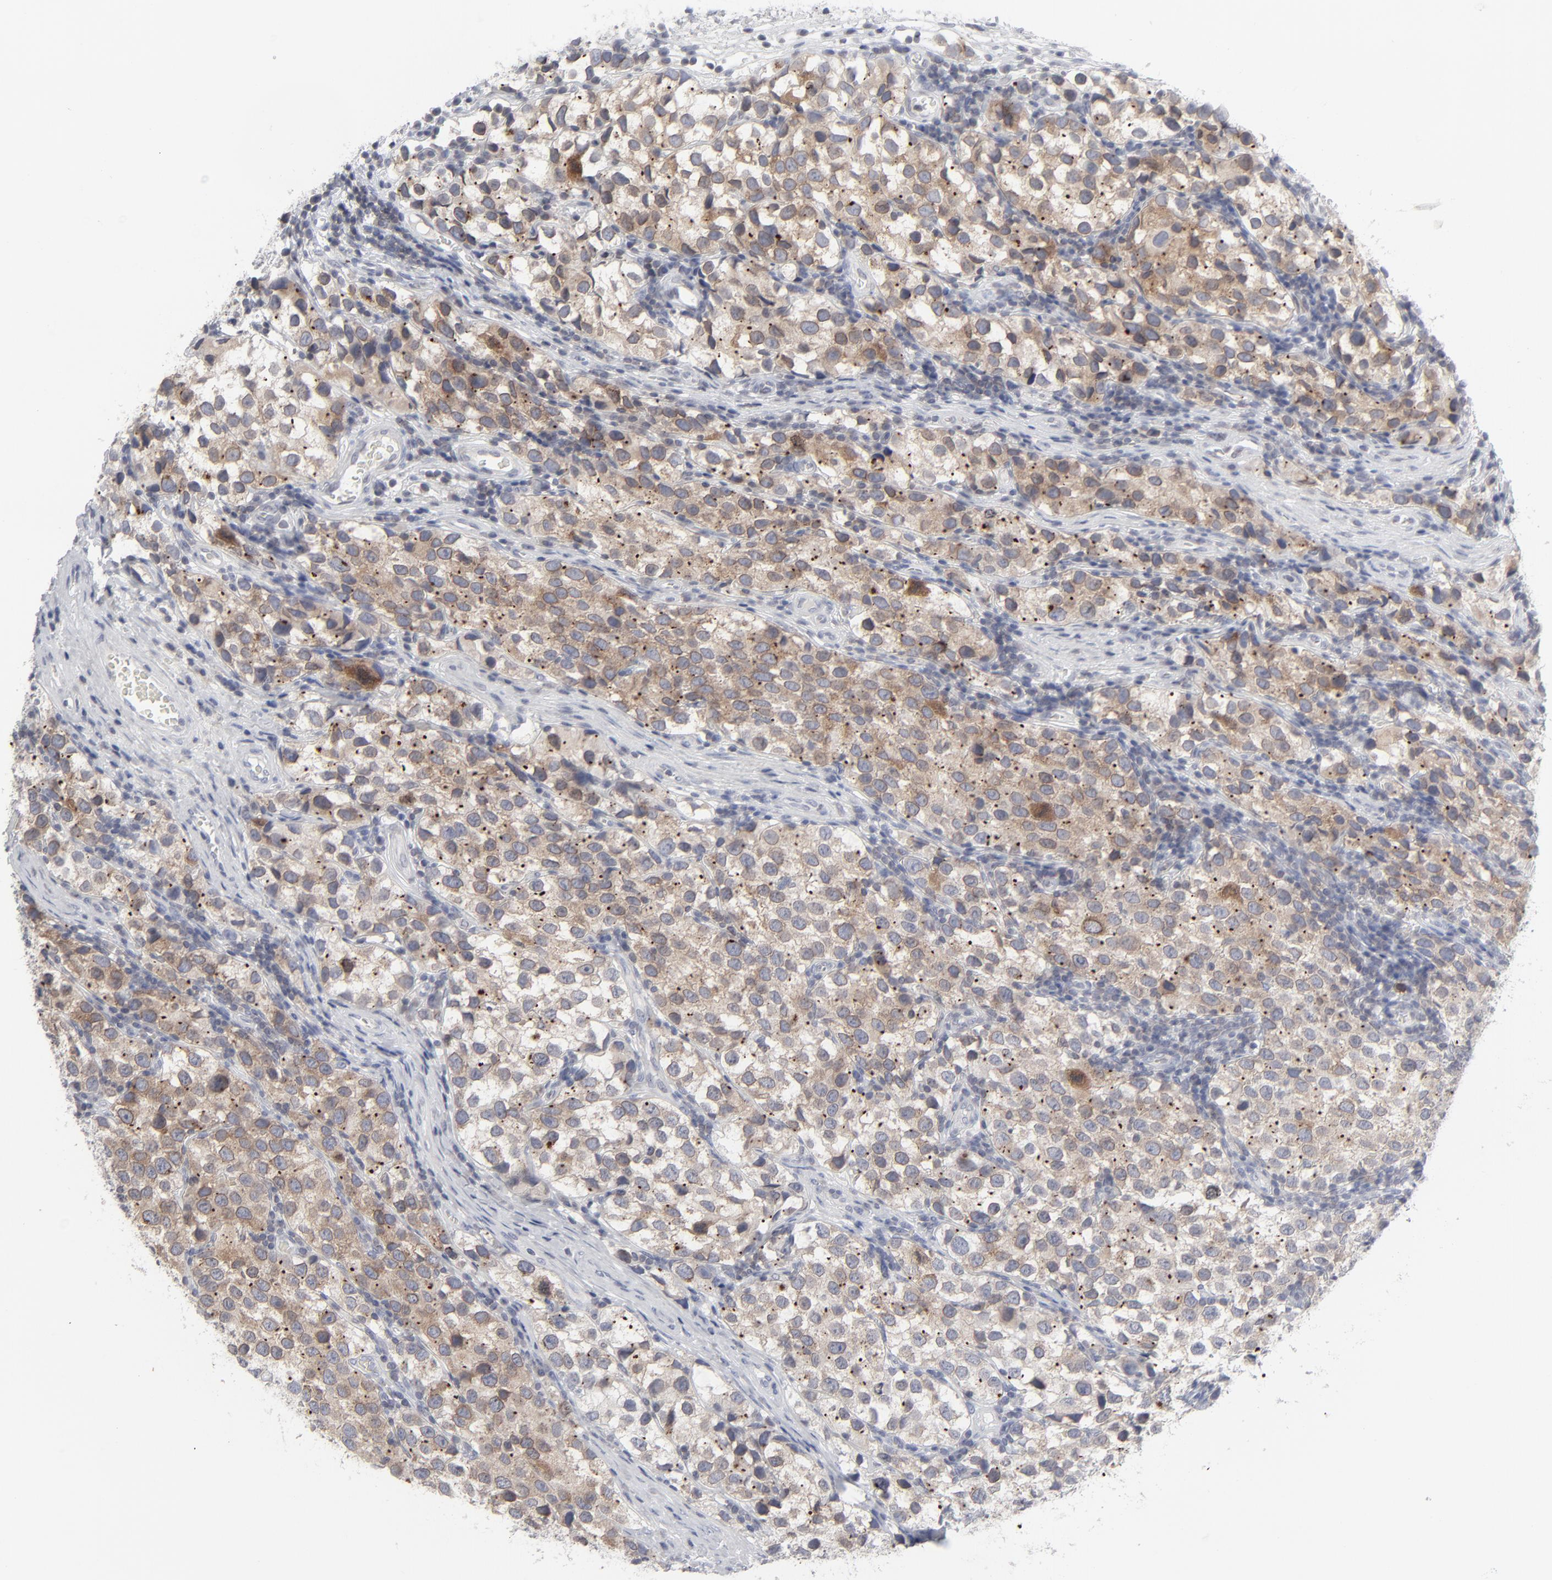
{"staining": {"intensity": "weak", "quantity": "25%-75%", "location": "cytoplasmic/membranous"}, "tissue": "testis cancer", "cell_type": "Tumor cells", "image_type": "cancer", "snomed": [{"axis": "morphology", "description": "Seminoma, NOS"}, {"axis": "topography", "description": "Testis"}], "caption": "There is low levels of weak cytoplasmic/membranous expression in tumor cells of testis seminoma, as demonstrated by immunohistochemical staining (brown color).", "gene": "NUP88", "patient": {"sex": "male", "age": 39}}